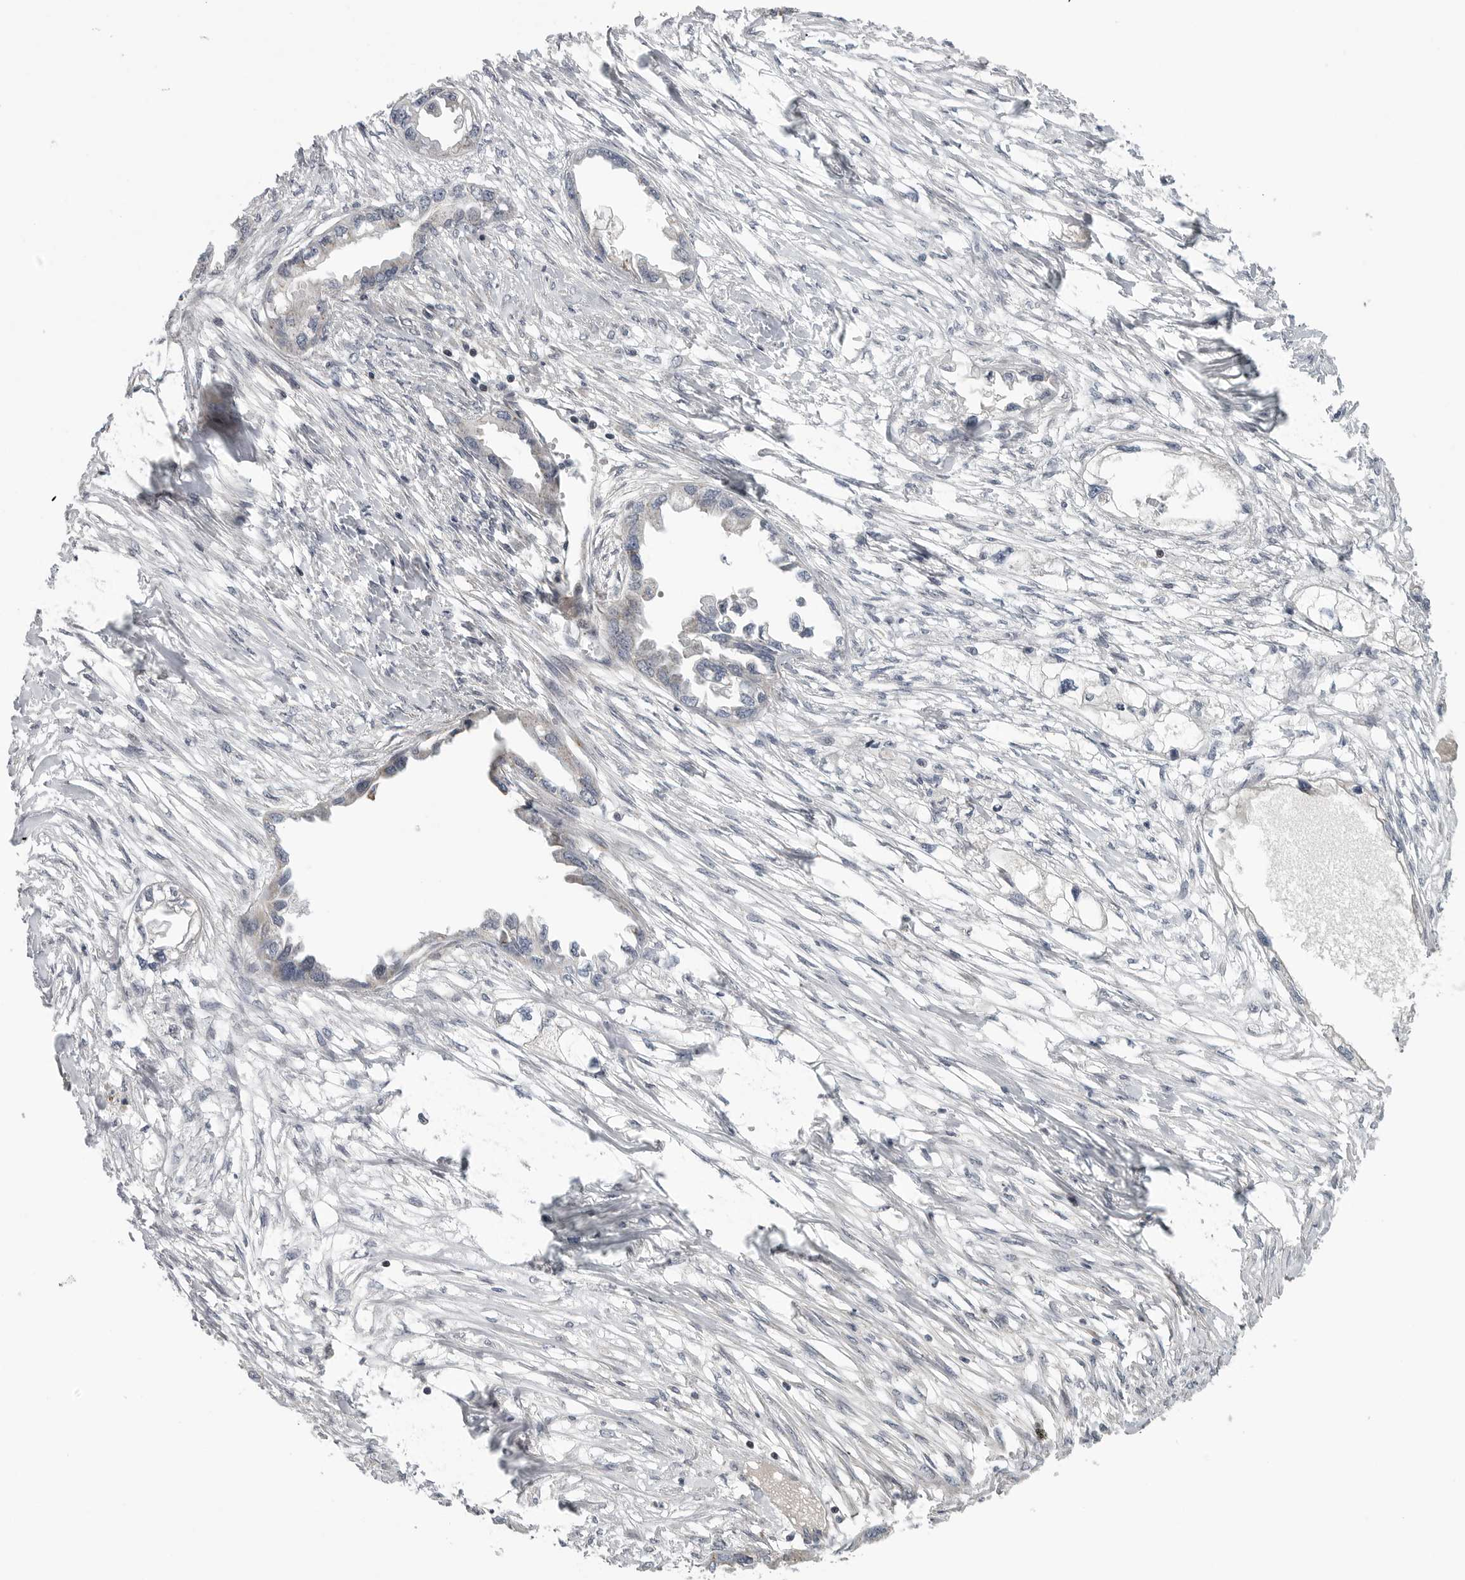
{"staining": {"intensity": "negative", "quantity": "none", "location": "none"}, "tissue": "endometrial cancer", "cell_type": "Tumor cells", "image_type": "cancer", "snomed": [{"axis": "morphology", "description": "Adenocarcinoma, NOS"}, {"axis": "morphology", "description": "Adenocarcinoma, metastatic, NOS"}, {"axis": "topography", "description": "Adipose tissue"}, {"axis": "topography", "description": "Endometrium"}], "caption": "Metastatic adenocarcinoma (endometrial) was stained to show a protein in brown. There is no significant positivity in tumor cells.", "gene": "TMPRSS11F", "patient": {"sex": "female", "age": 67}}